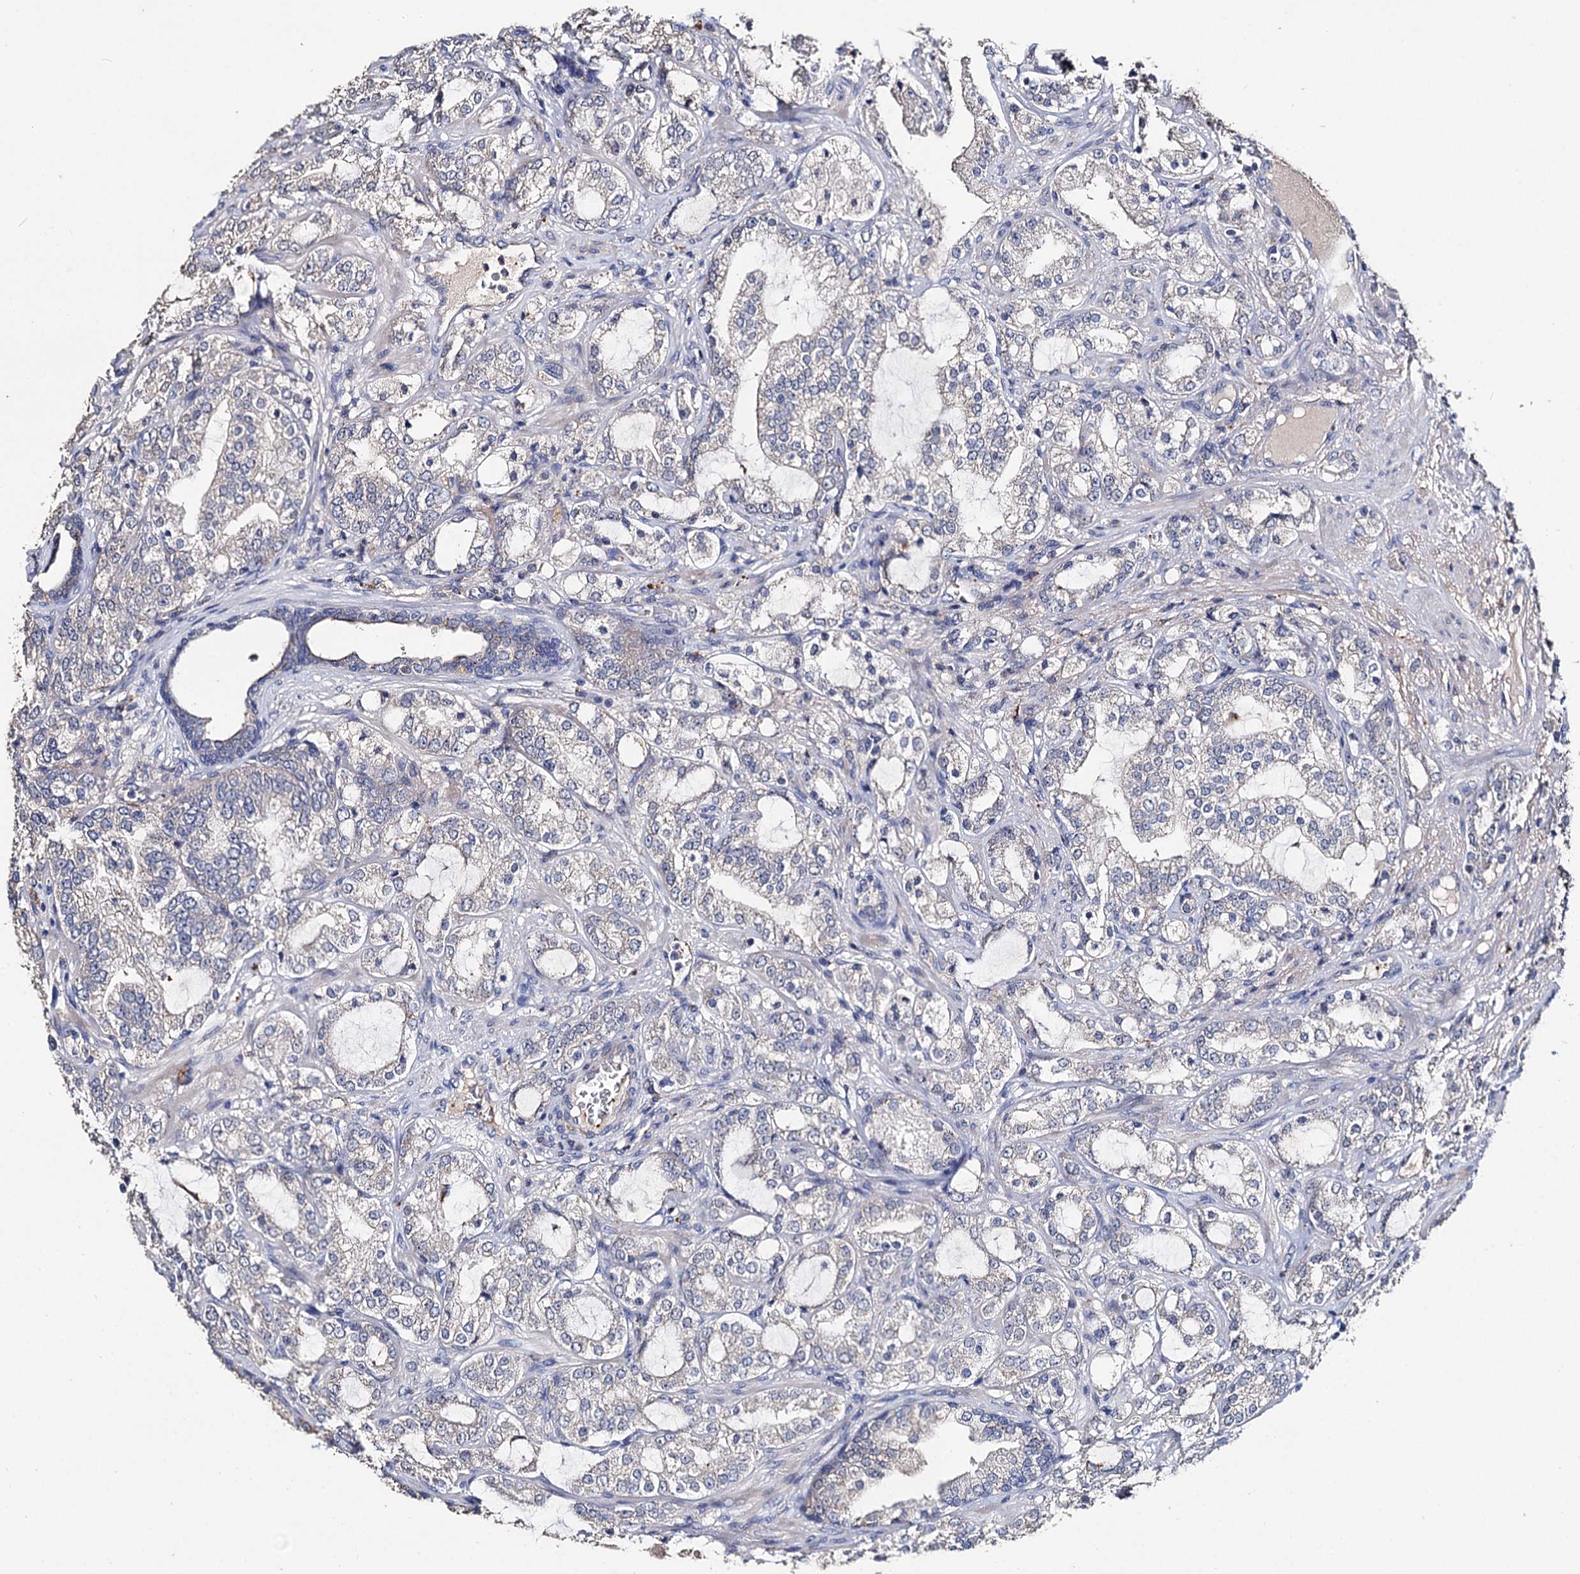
{"staining": {"intensity": "negative", "quantity": "none", "location": "none"}, "tissue": "prostate cancer", "cell_type": "Tumor cells", "image_type": "cancer", "snomed": [{"axis": "morphology", "description": "Adenocarcinoma, High grade"}, {"axis": "topography", "description": "Prostate"}], "caption": "The micrograph reveals no significant staining in tumor cells of adenocarcinoma (high-grade) (prostate). (DAB IHC, high magnification).", "gene": "DNAH6", "patient": {"sex": "male", "age": 64}}